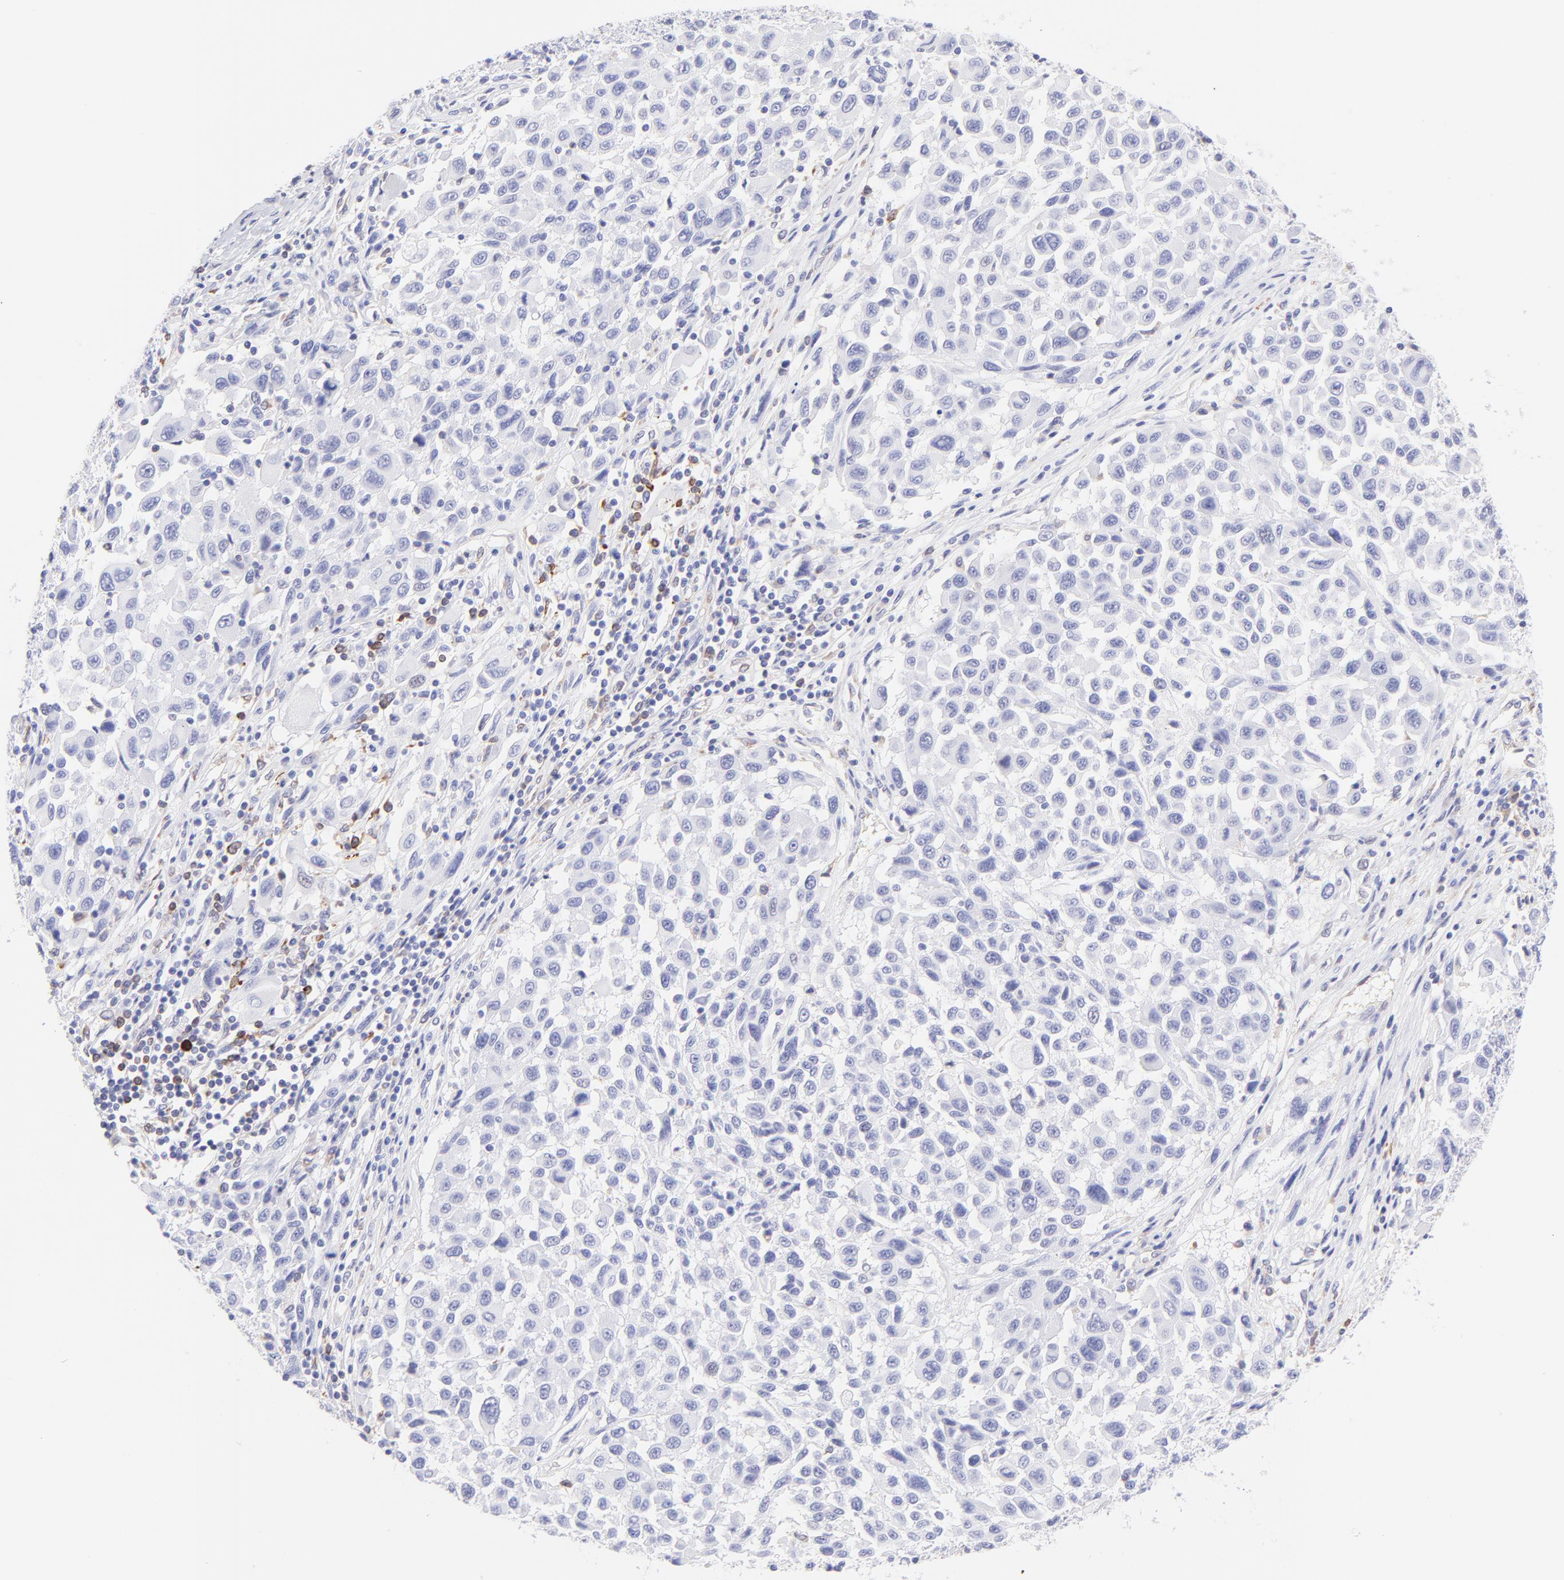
{"staining": {"intensity": "negative", "quantity": "none", "location": "none"}, "tissue": "melanoma", "cell_type": "Tumor cells", "image_type": "cancer", "snomed": [{"axis": "morphology", "description": "Malignant melanoma, Metastatic site"}, {"axis": "topography", "description": "Lymph node"}], "caption": "Image shows no protein staining in tumor cells of melanoma tissue.", "gene": "IRAG2", "patient": {"sex": "male", "age": 61}}